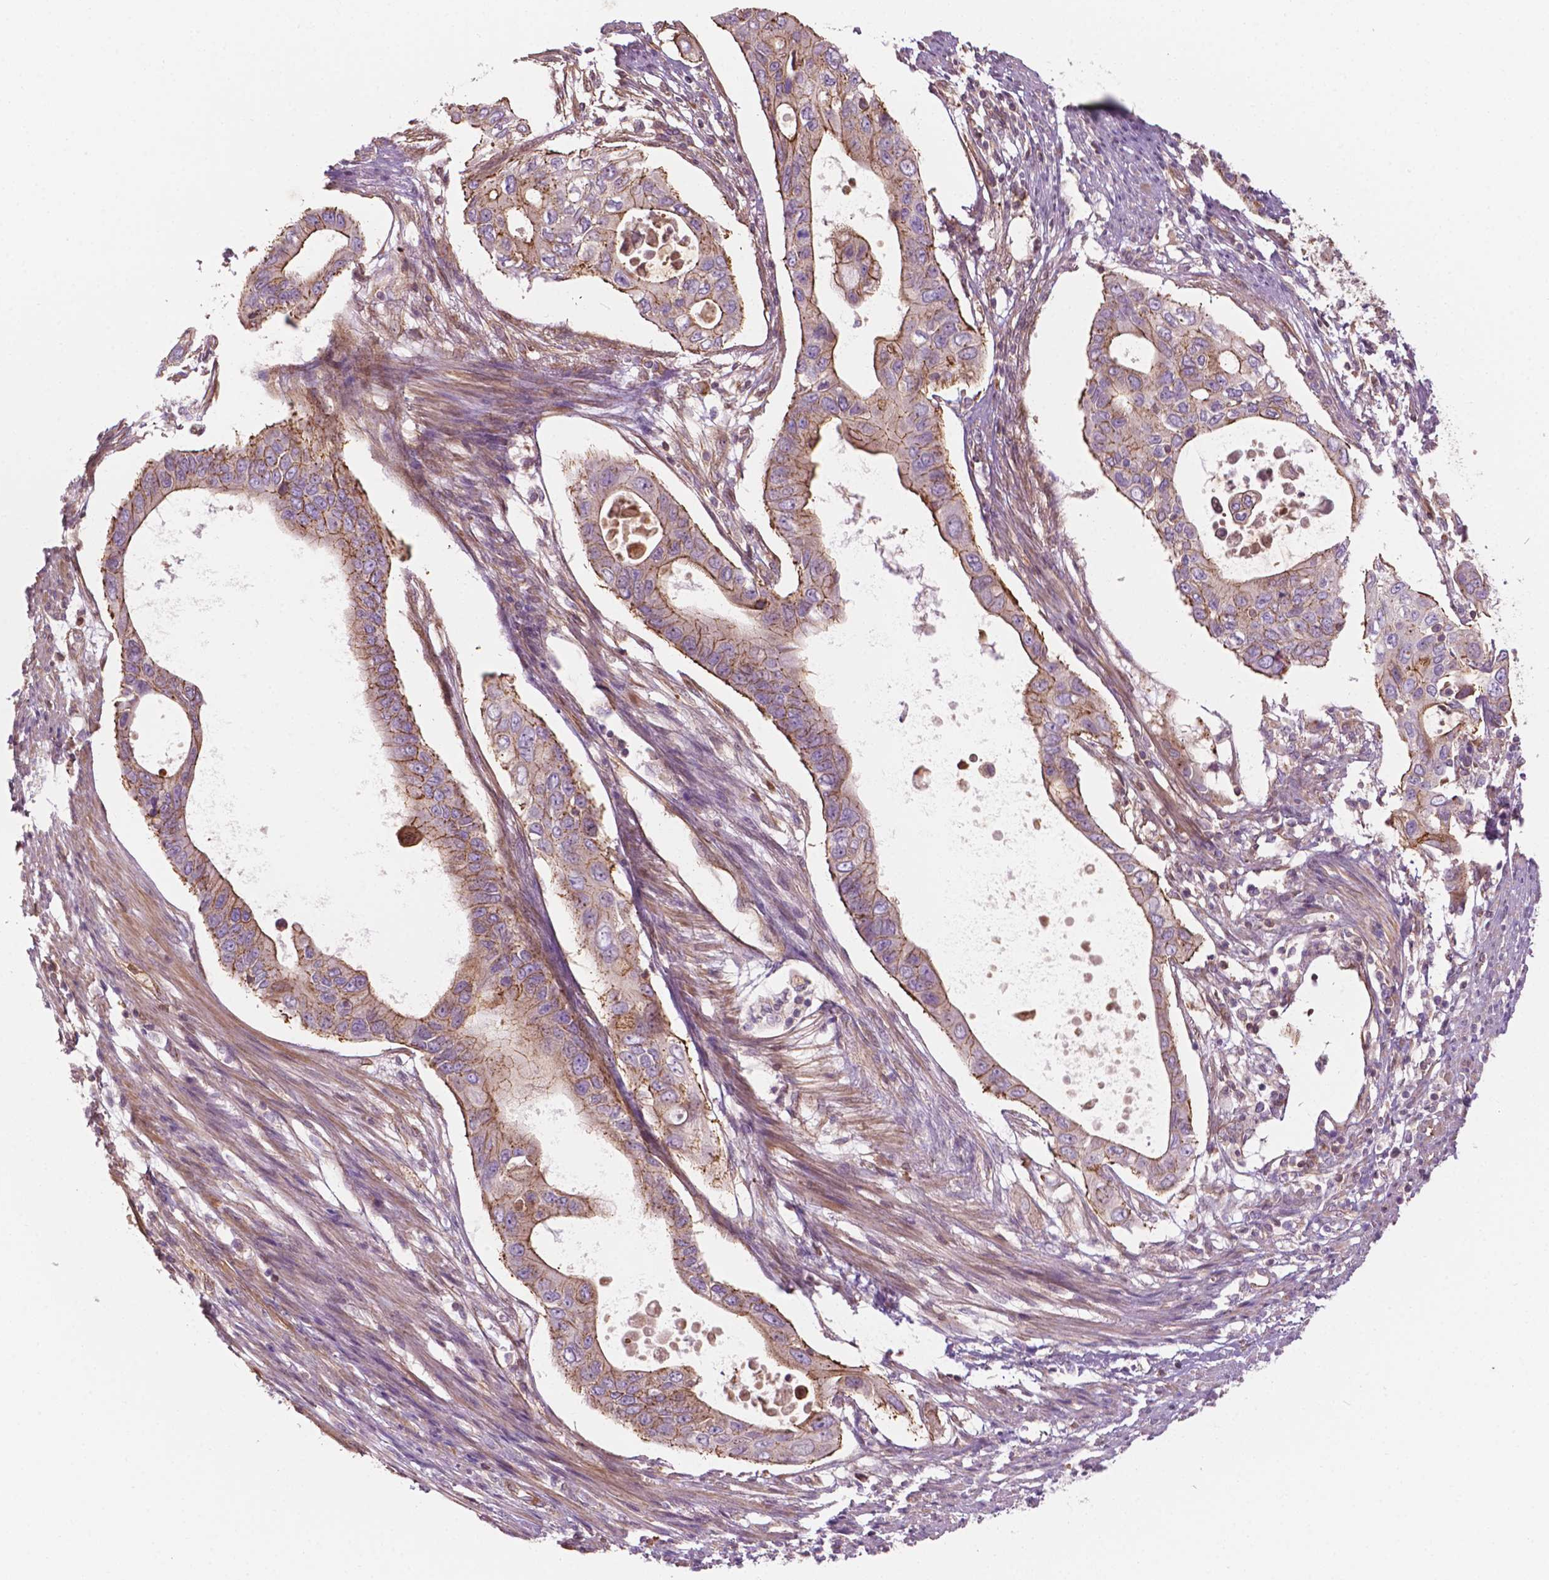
{"staining": {"intensity": "moderate", "quantity": ">75%", "location": "cytoplasmic/membranous"}, "tissue": "pancreatic cancer", "cell_type": "Tumor cells", "image_type": "cancer", "snomed": [{"axis": "morphology", "description": "Adenocarcinoma, NOS"}, {"axis": "topography", "description": "Pancreas"}], "caption": "IHC (DAB) staining of human adenocarcinoma (pancreatic) demonstrates moderate cytoplasmic/membranous protein positivity in approximately >75% of tumor cells.", "gene": "SURF4", "patient": {"sex": "female", "age": 63}}